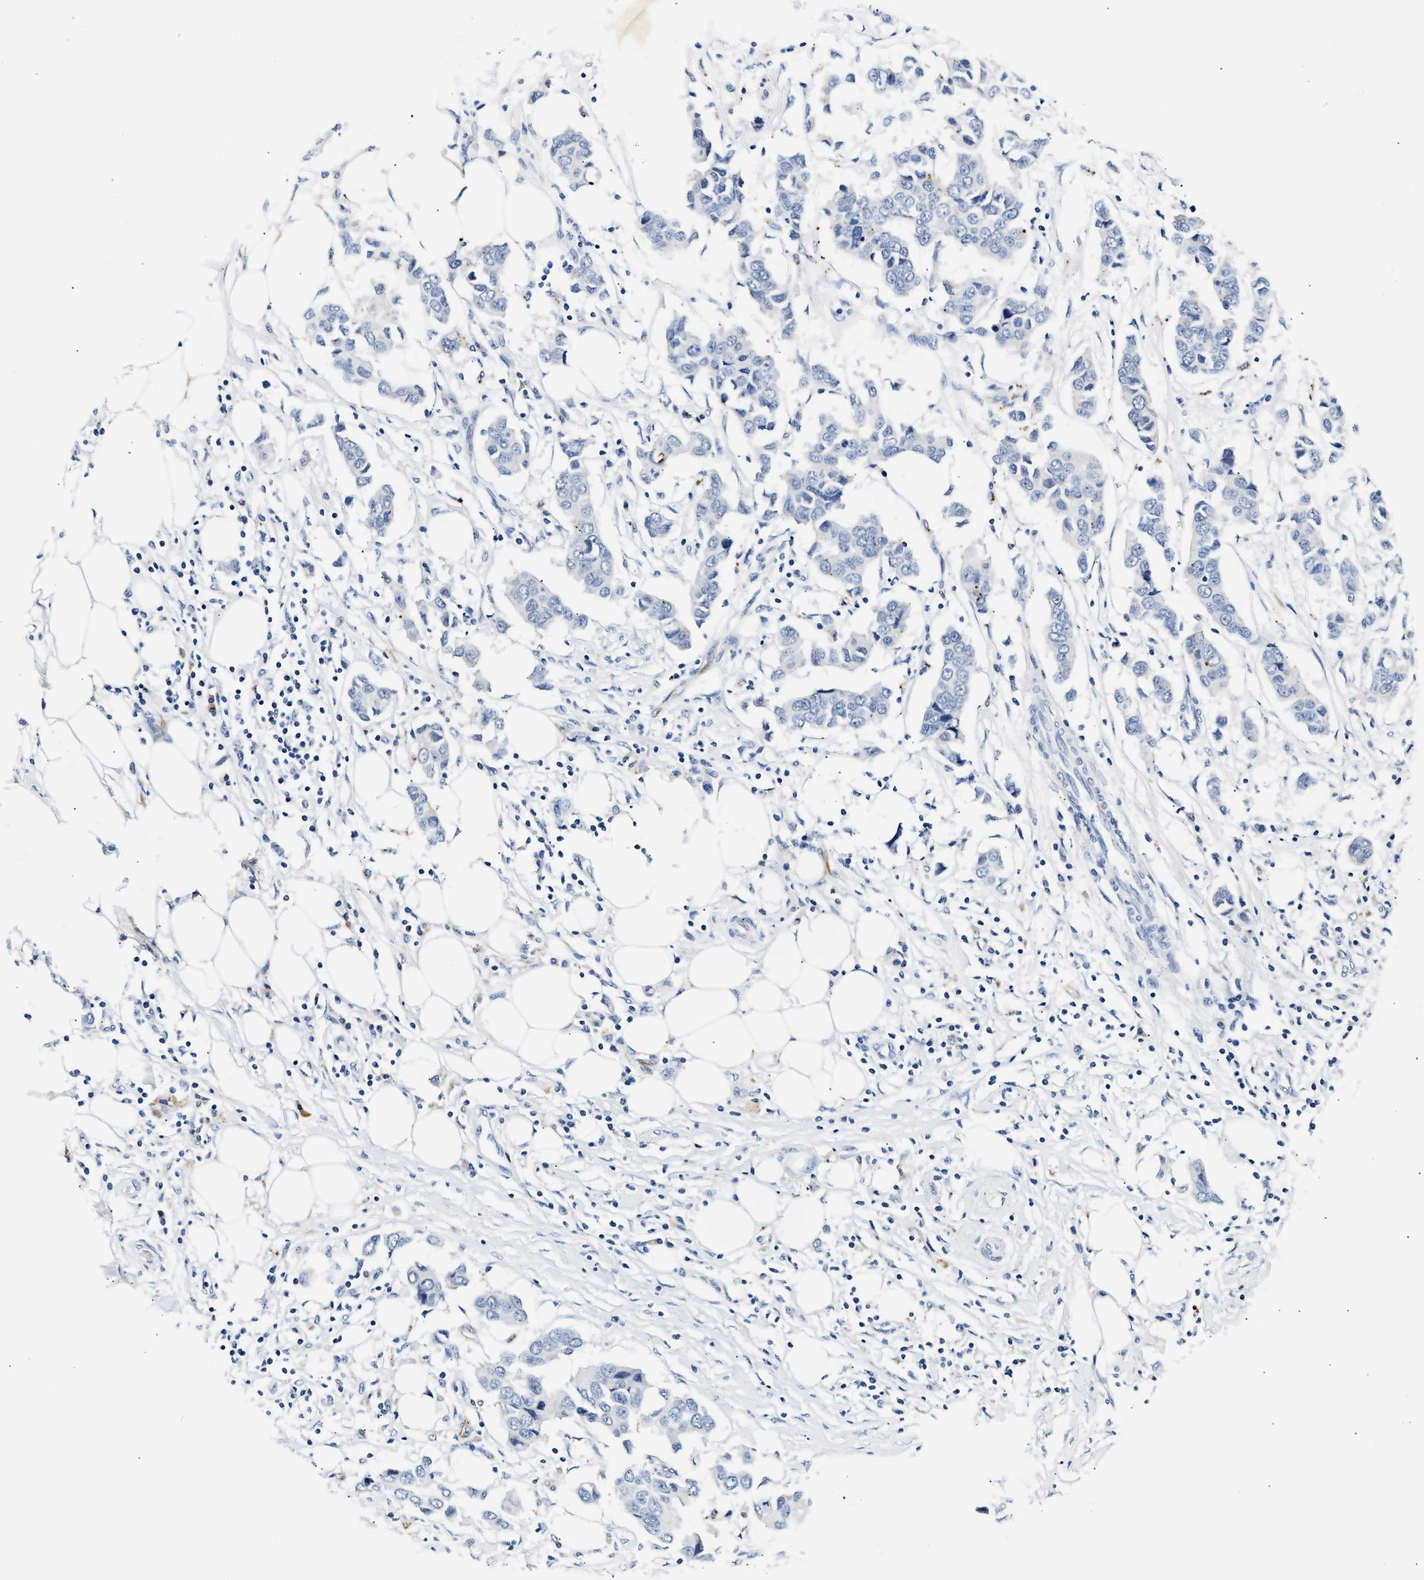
{"staining": {"intensity": "negative", "quantity": "none", "location": "none"}, "tissue": "breast cancer", "cell_type": "Tumor cells", "image_type": "cancer", "snomed": [{"axis": "morphology", "description": "Duct carcinoma"}, {"axis": "topography", "description": "Breast"}], "caption": "Breast cancer (intraductal carcinoma) was stained to show a protein in brown. There is no significant expression in tumor cells. (IHC, brightfield microscopy, high magnification).", "gene": "MED22", "patient": {"sex": "female", "age": 80}}